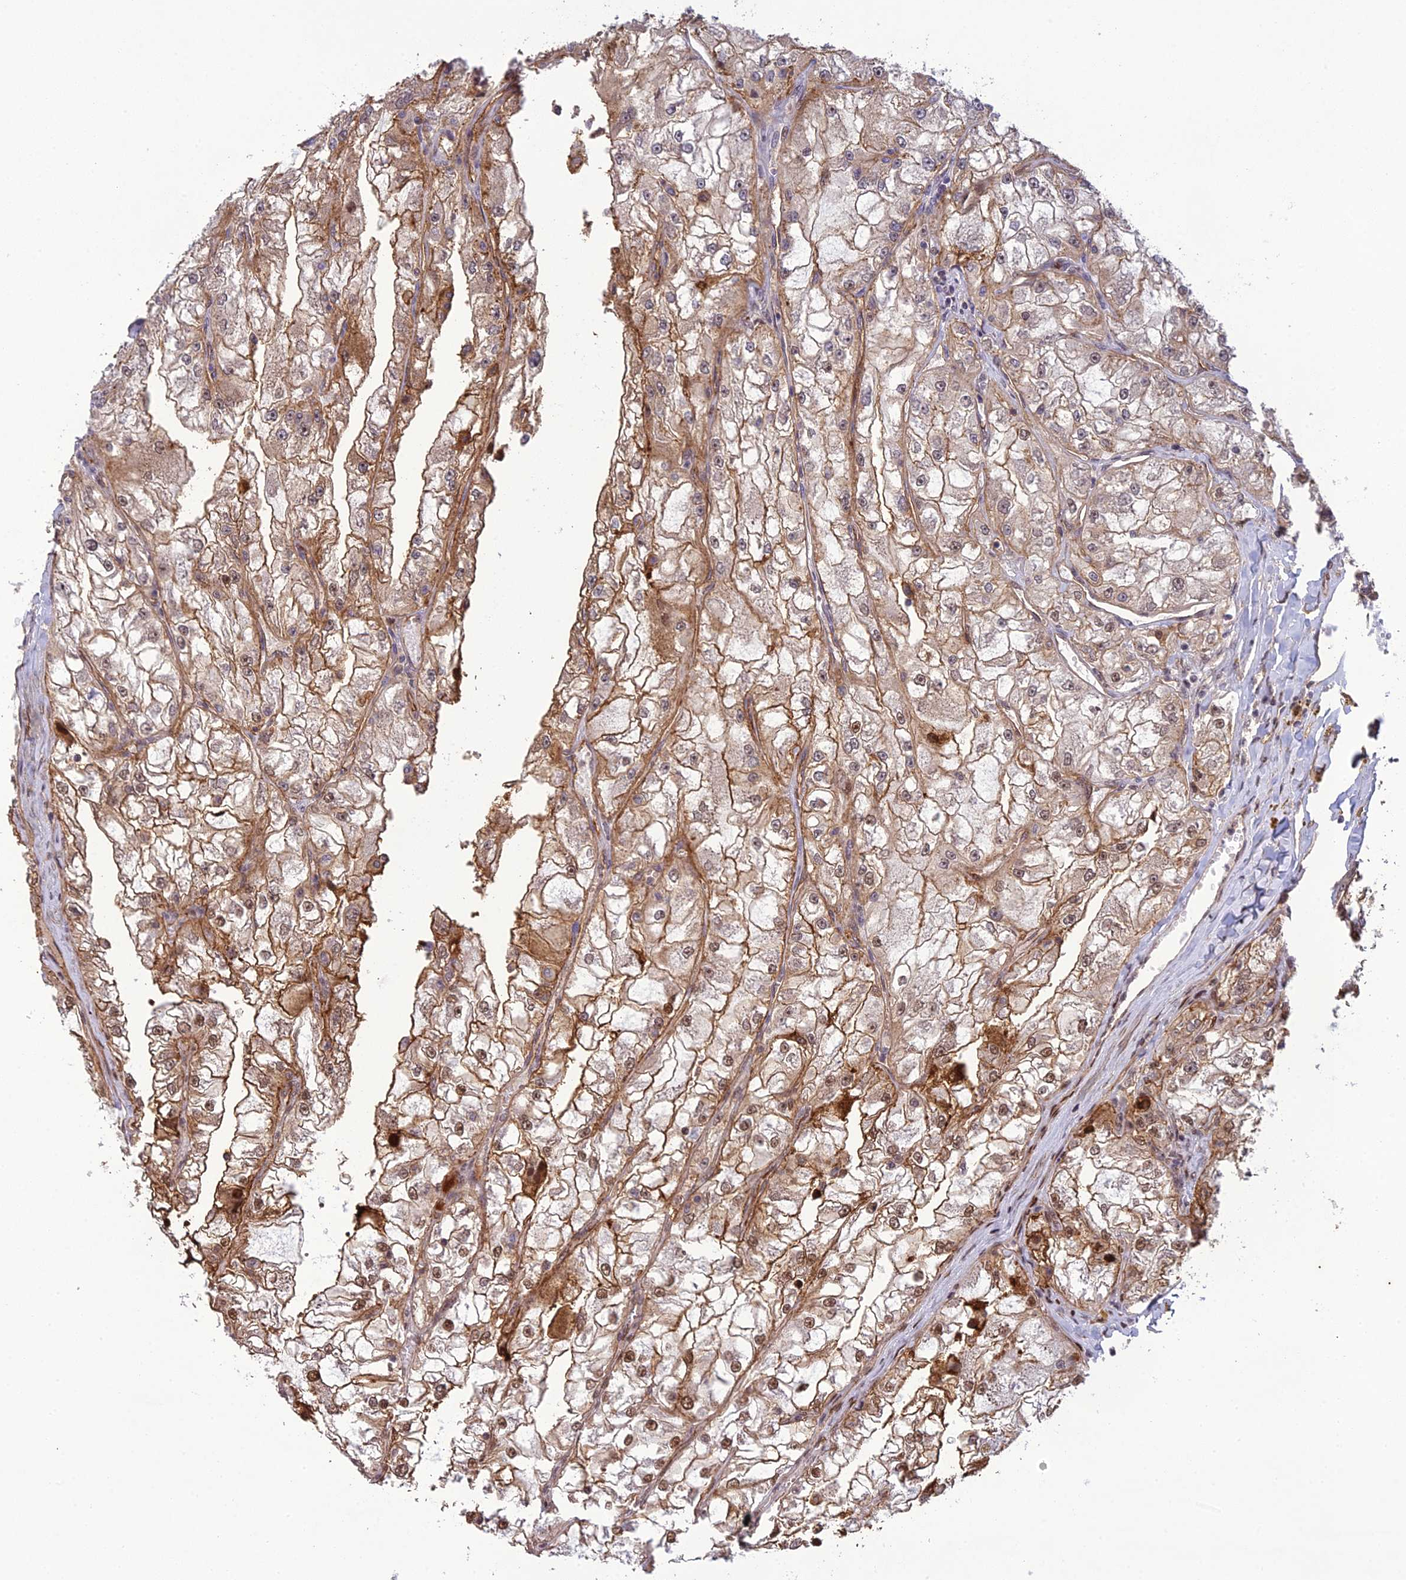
{"staining": {"intensity": "moderate", "quantity": ">75%", "location": "cytoplasmic/membranous,nuclear"}, "tissue": "renal cancer", "cell_type": "Tumor cells", "image_type": "cancer", "snomed": [{"axis": "morphology", "description": "Adenocarcinoma, NOS"}, {"axis": "topography", "description": "Kidney"}], "caption": "A brown stain shows moderate cytoplasmic/membranous and nuclear staining of a protein in human renal cancer tumor cells. Using DAB (3,3'-diaminobenzidine) (brown) and hematoxylin (blue) stains, captured at high magnification using brightfield microscopy.", "gene": "RANBP3", "patient": {"sex": "female", "age": 72}}